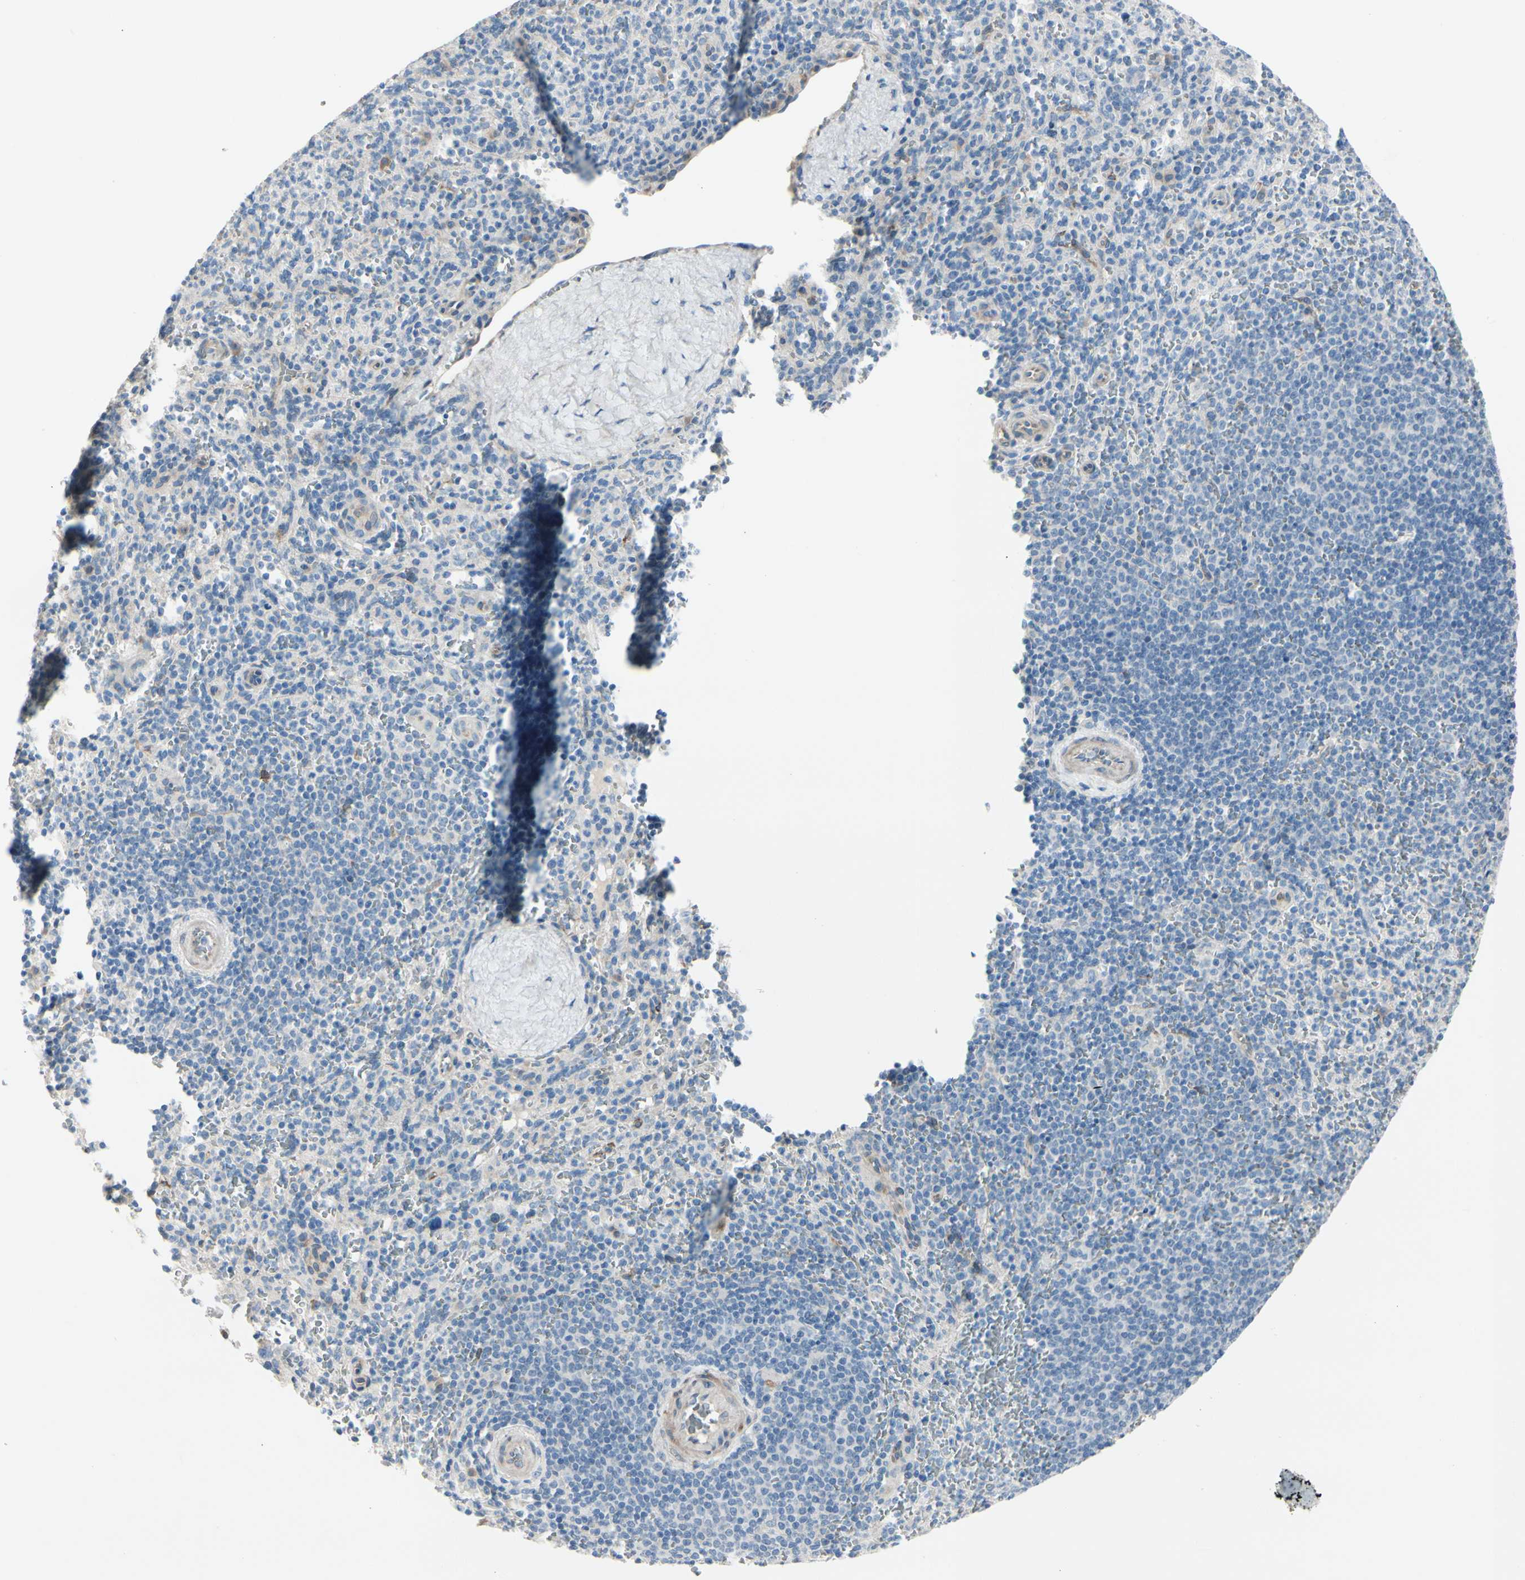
{"staining": {"intensity": "negative", "quantity": "none", "location": "none"}, "tissue": "spleen", "cell_type": "Cells in red pulp", "image_type": "normal", "snomed": [{"axis": "morphology", "description": "Normal tissue, NOS"}, {"axis": "topography", "description": "Spleen"}], "caption": "Normal spleen was stained to show a protein in brown. There is no significant staining in cells in red pulp. The staining is performed using DAB brown chromogen with nuclei counter-stained in using hematoxylin.", "gene": "MAP2", "patient": {"sex": "male", "age": 36}}